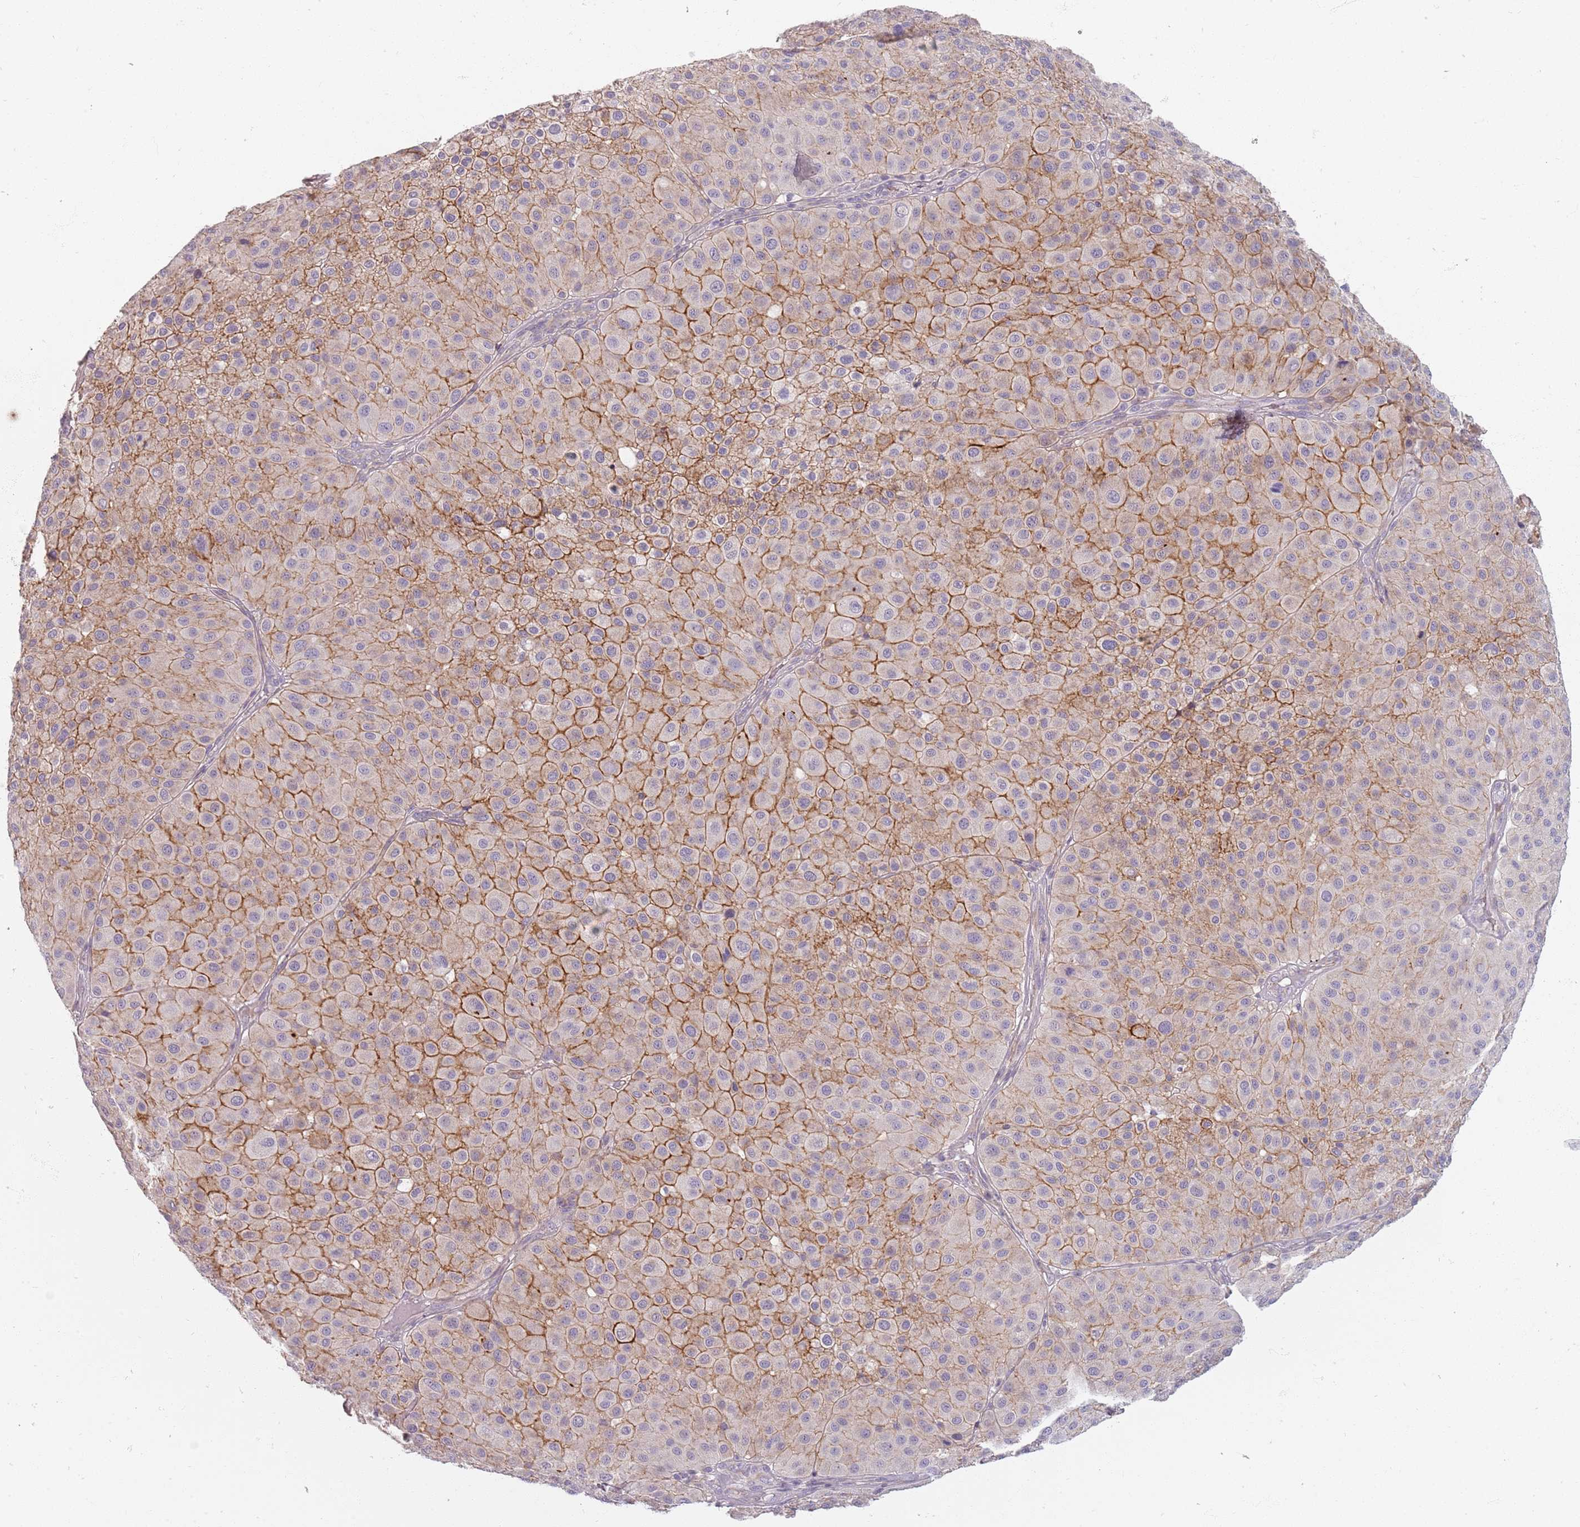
{"staining": {"intensity": "moderate", "quantity": ">75%", "location": "cytoplasmic/membranous"}, "tissue": "melanoma", "cell_type": "Tumor cells", "image_type": "cancer", "snomed": [{"axis": "morphology", "description": "Malignant melanoma, Metastatic site"}, {"axis": "topography", "description": "Smooth muscle"}], "caption": "Melanoma stained with a brown dye shows moderate cytoplasmic/membranous positive staining in approximately >75% of tumor cells.", "gene": "SYNGR3", "patient": {"sex": "male", "age": 41}}